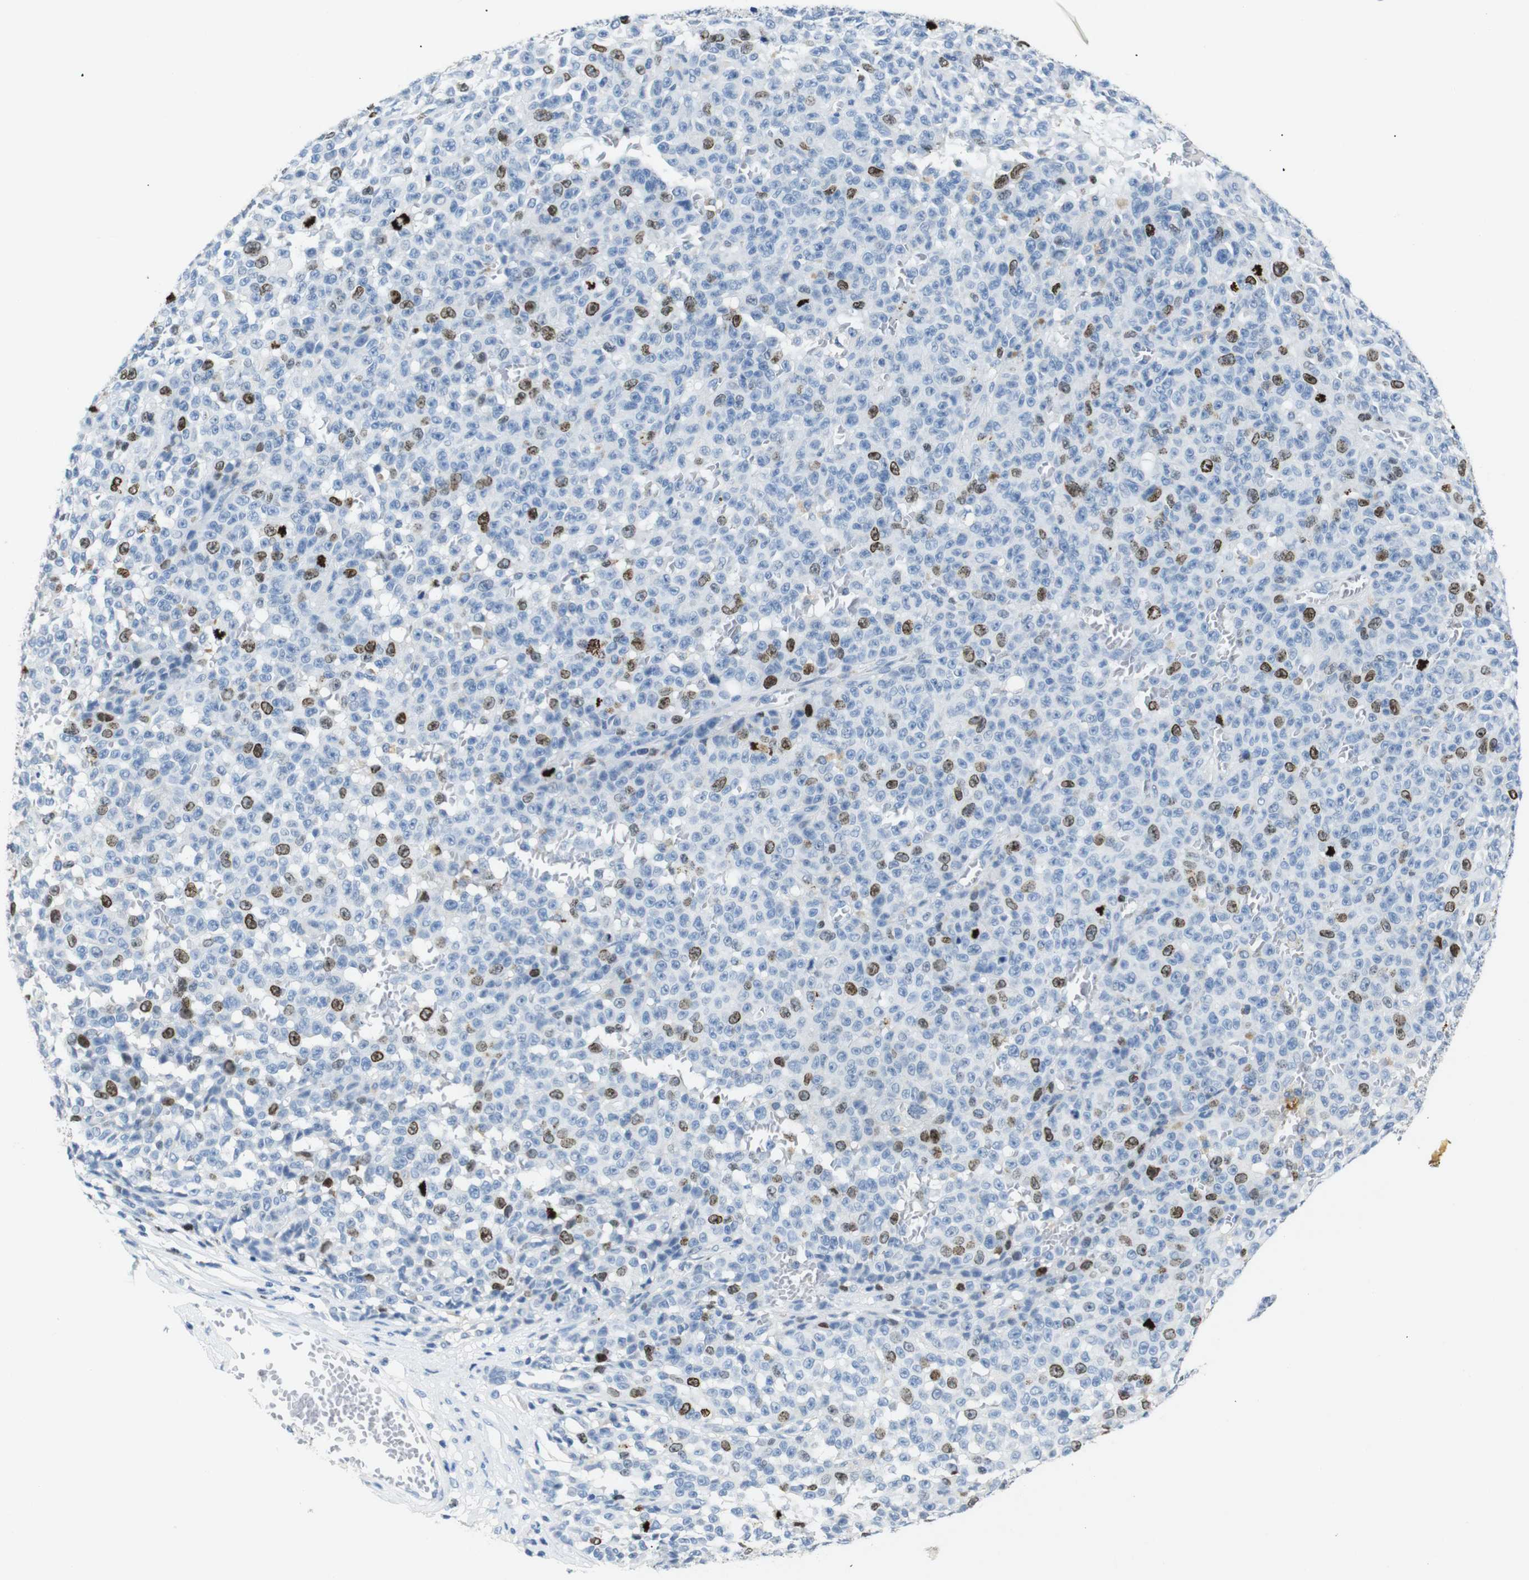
{"staining": {"intensity": "strong", "quantity": "<25%", "location": "nuclear"}, "tissue": "melanoma", "cell_type": "Tumor cells", "image_type": "cancer", "snomed": [{"axis": "morphology", "description": "Malignant melanoma, NOS"}, {"axis": "topography", "description": "Skin"}], "caption": "An image of melanoma stained for a protein demonstrates strong nuclear brown staining in tumor cells. (brown staining indicates protein expression, while blue staining denotes nuclei).", "gene": "INCENP", "patient": {"sex": "female", "age": 82}}